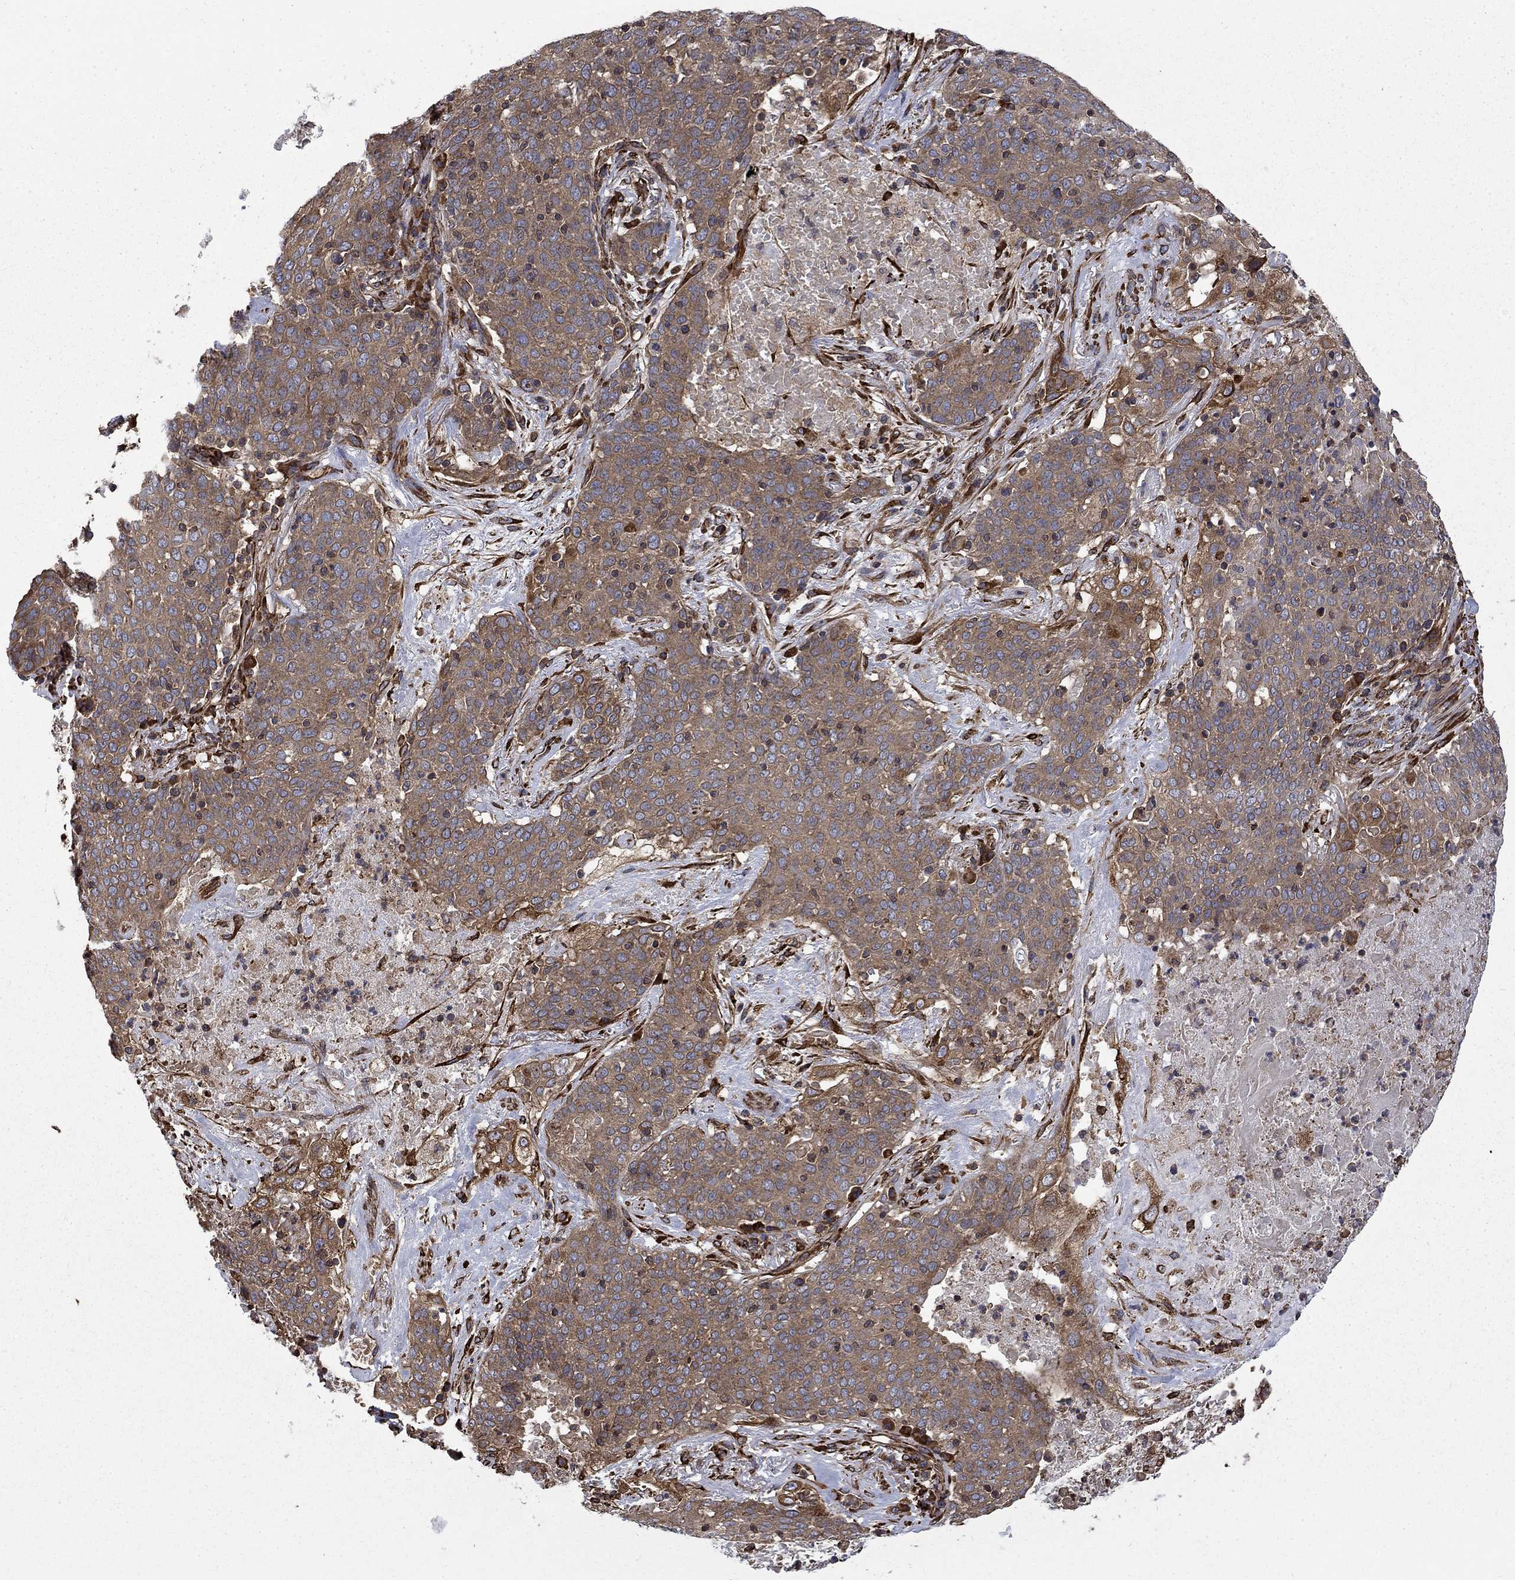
{"staining": {"intensity": "moderate", "quantity": ">75%", "location": "cytoplasmic/membranous"}, "tissue": "lung cancer", "cell_type": "Tumor cells", "image_type": "cancer", "snomed": [{"axis": "morphology", "description": "Squamous cell carcinoma, NOS"}, {"axis": "topography", "description": "Lung"}], "caption": "This photomicrograph reveals immunohistochemistry (IHC) staining of human lung cancer, with medium moderate cytoplasmic/membranous staining in about >75% of tumor cells.", "gene": "CUTC", "patient": {"sex": "male", "age": 82}}